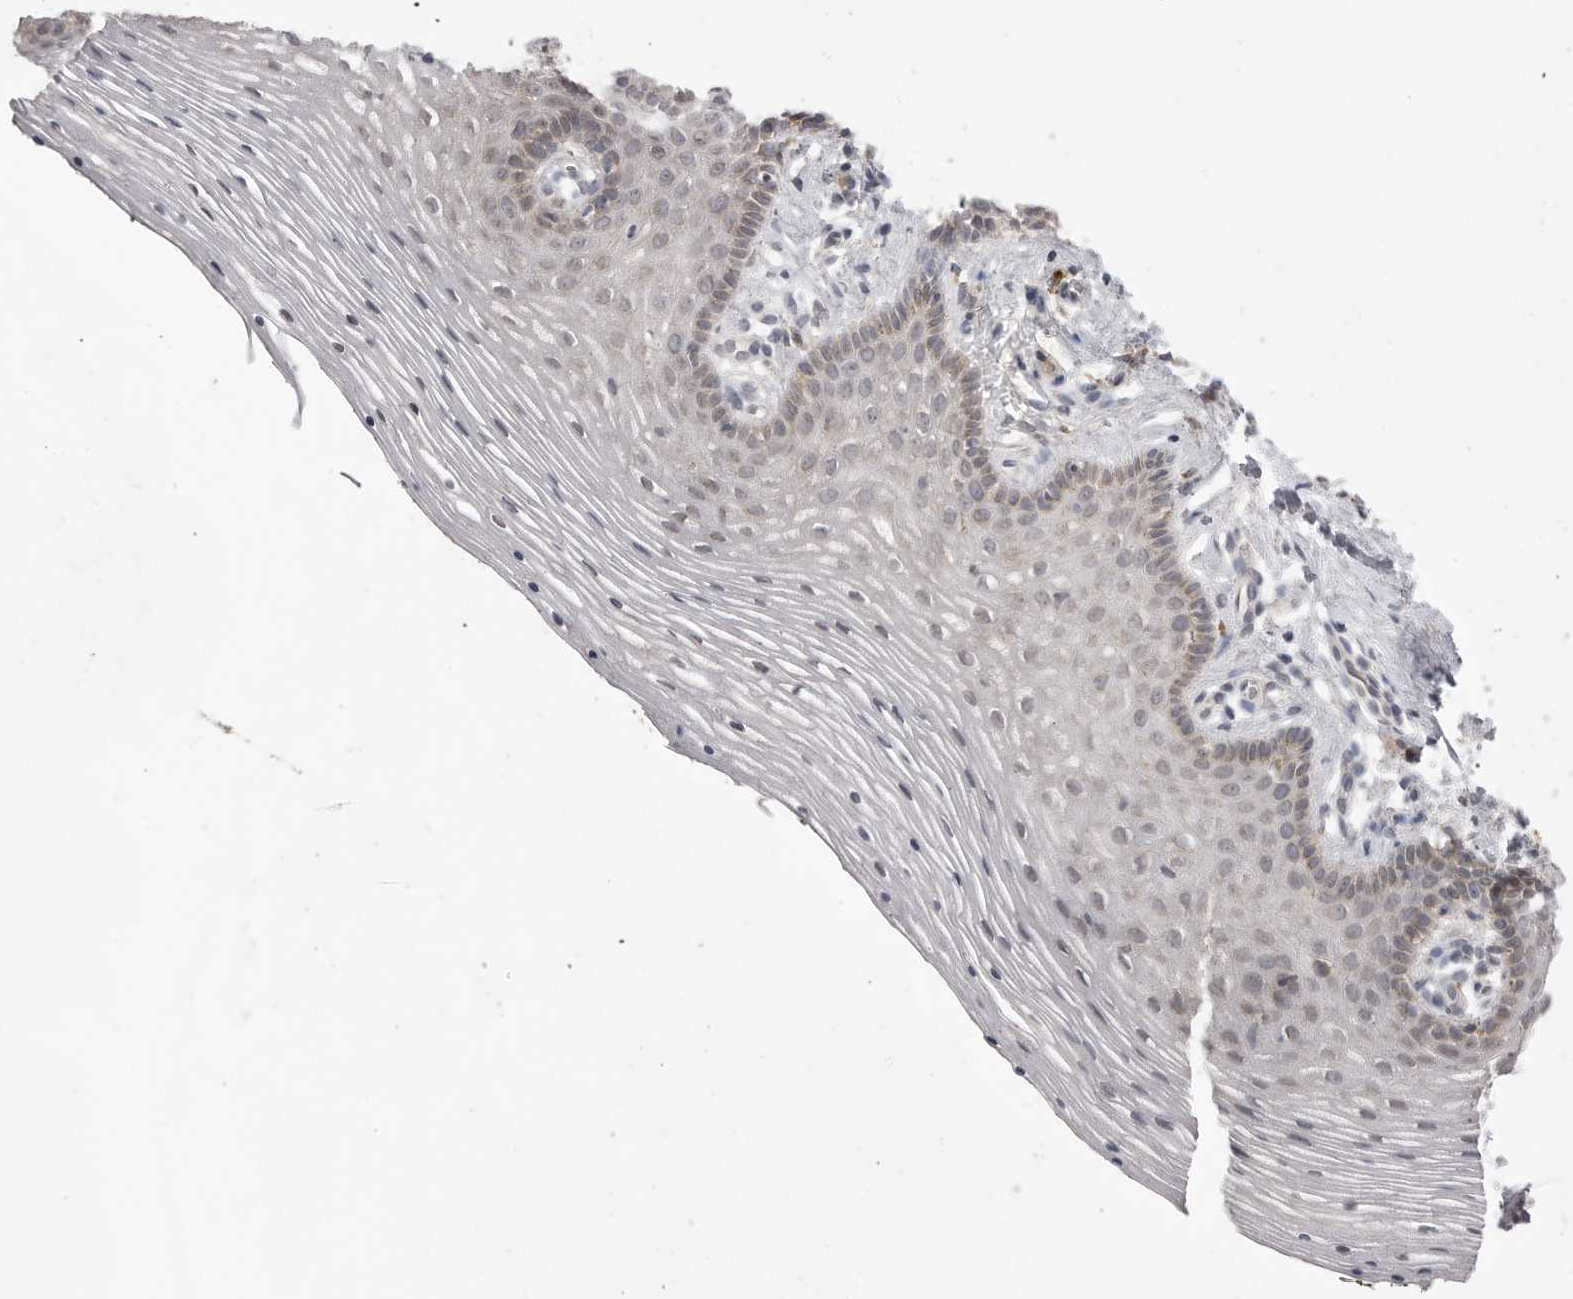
{"staining": {"intensity": "weak", "quantity": "<25%", "location": "cytoplasmic/membranous,nuclear"}, "tissue": "vagina", "cell_type": "Squamous epithelial cells", "image_type": "normal", "snomed": [{"axis": "morphology", "description": "Normal tissue, NOS"}, {"axis": "topography", "description": "Vagina"}], "caption": "Histopathology image shows no significant protein staining in squamous epithelial cells of benign vagina. Nuclei are stained in blue.", "gene": "TLR3", "patient": {"sex": "female", "age": 32}}